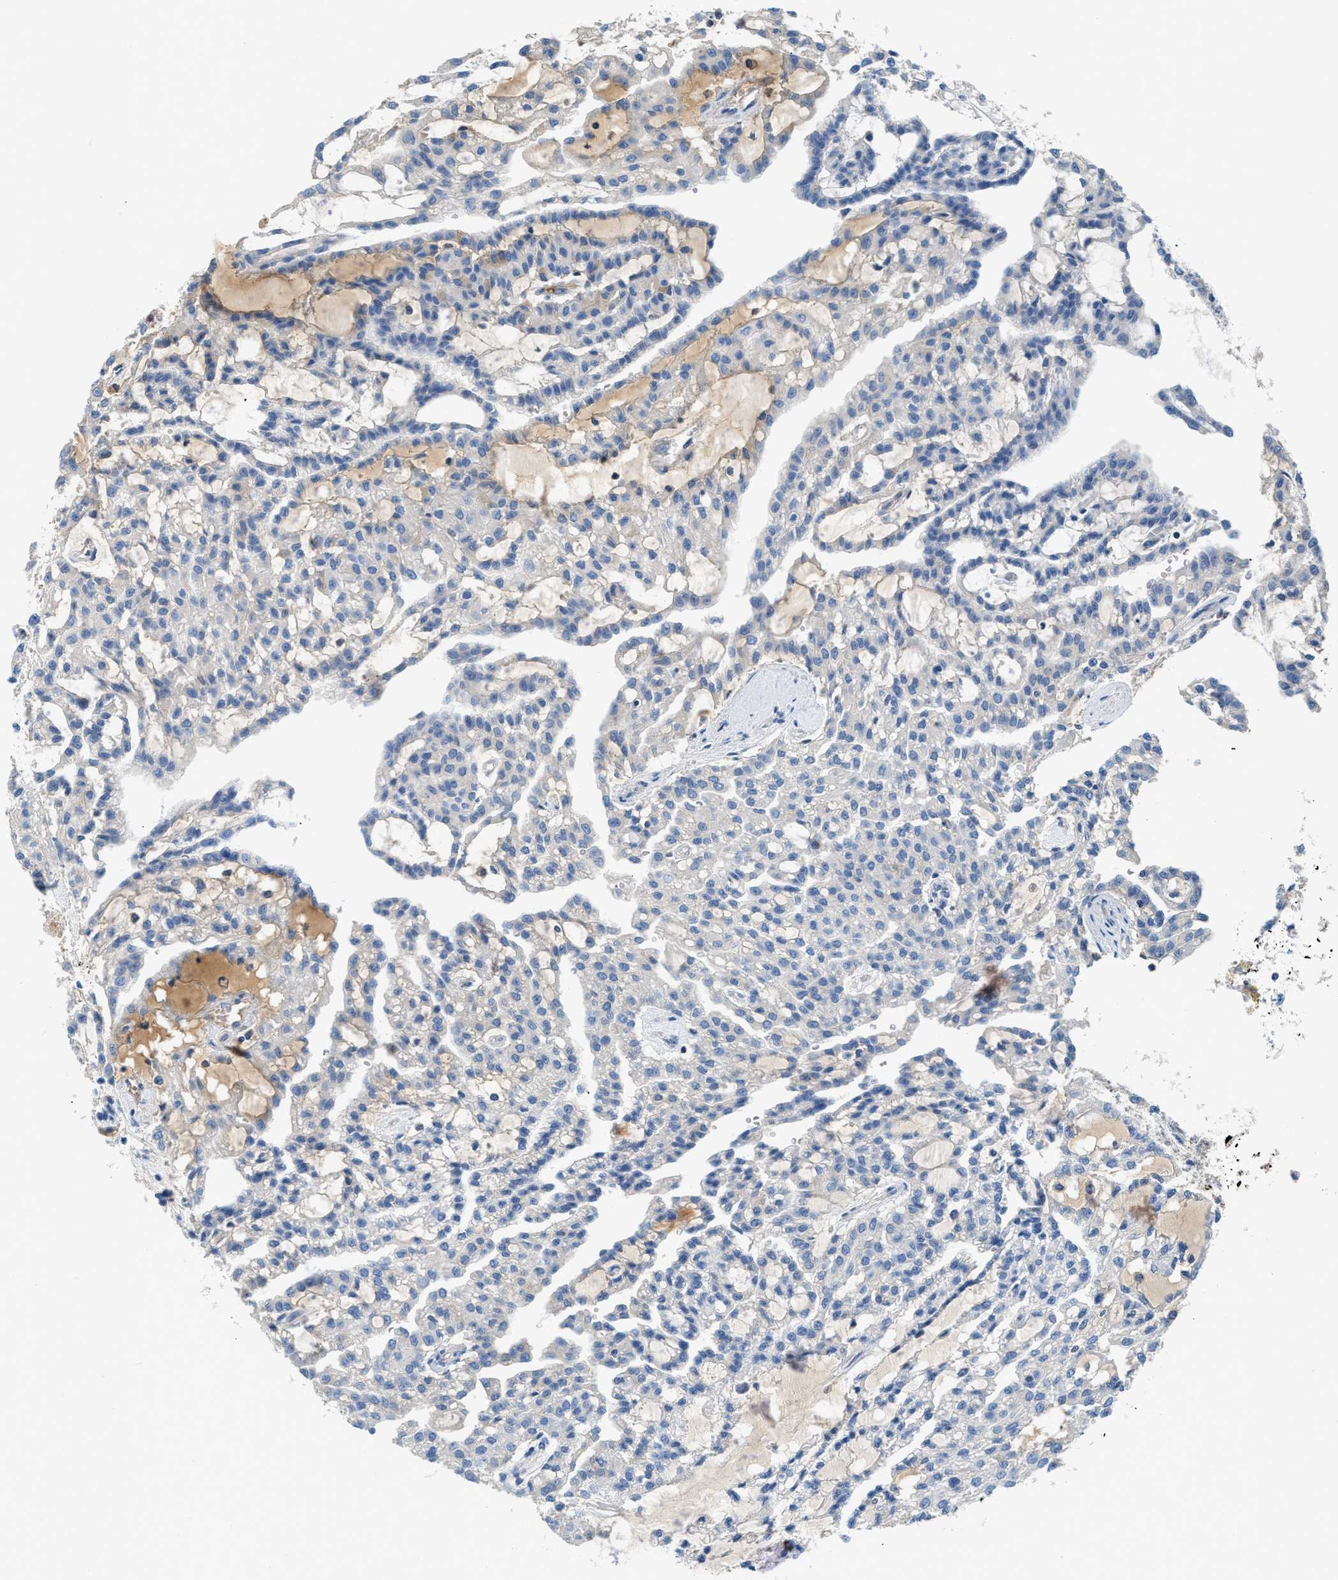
{"staining": {"intensity": "negative", "quantity": "none", "location": "none"}, "tissue": "renal cancer", "cell_type": "Tumor cells", "image_type": "cancer", "snomed": [{"axis": "morphology", "description": "Adenocarcinoma, NOS"}, {"axis": "topography", "description": "Kidney"}], "caption": "Tumor cells are negative for brown protein staining in renal adenocarcinoma. (IHC, brightfield microscopy, high magnification).", "gene": "C1S", "patient": {"sex": "male", "age": 63}}